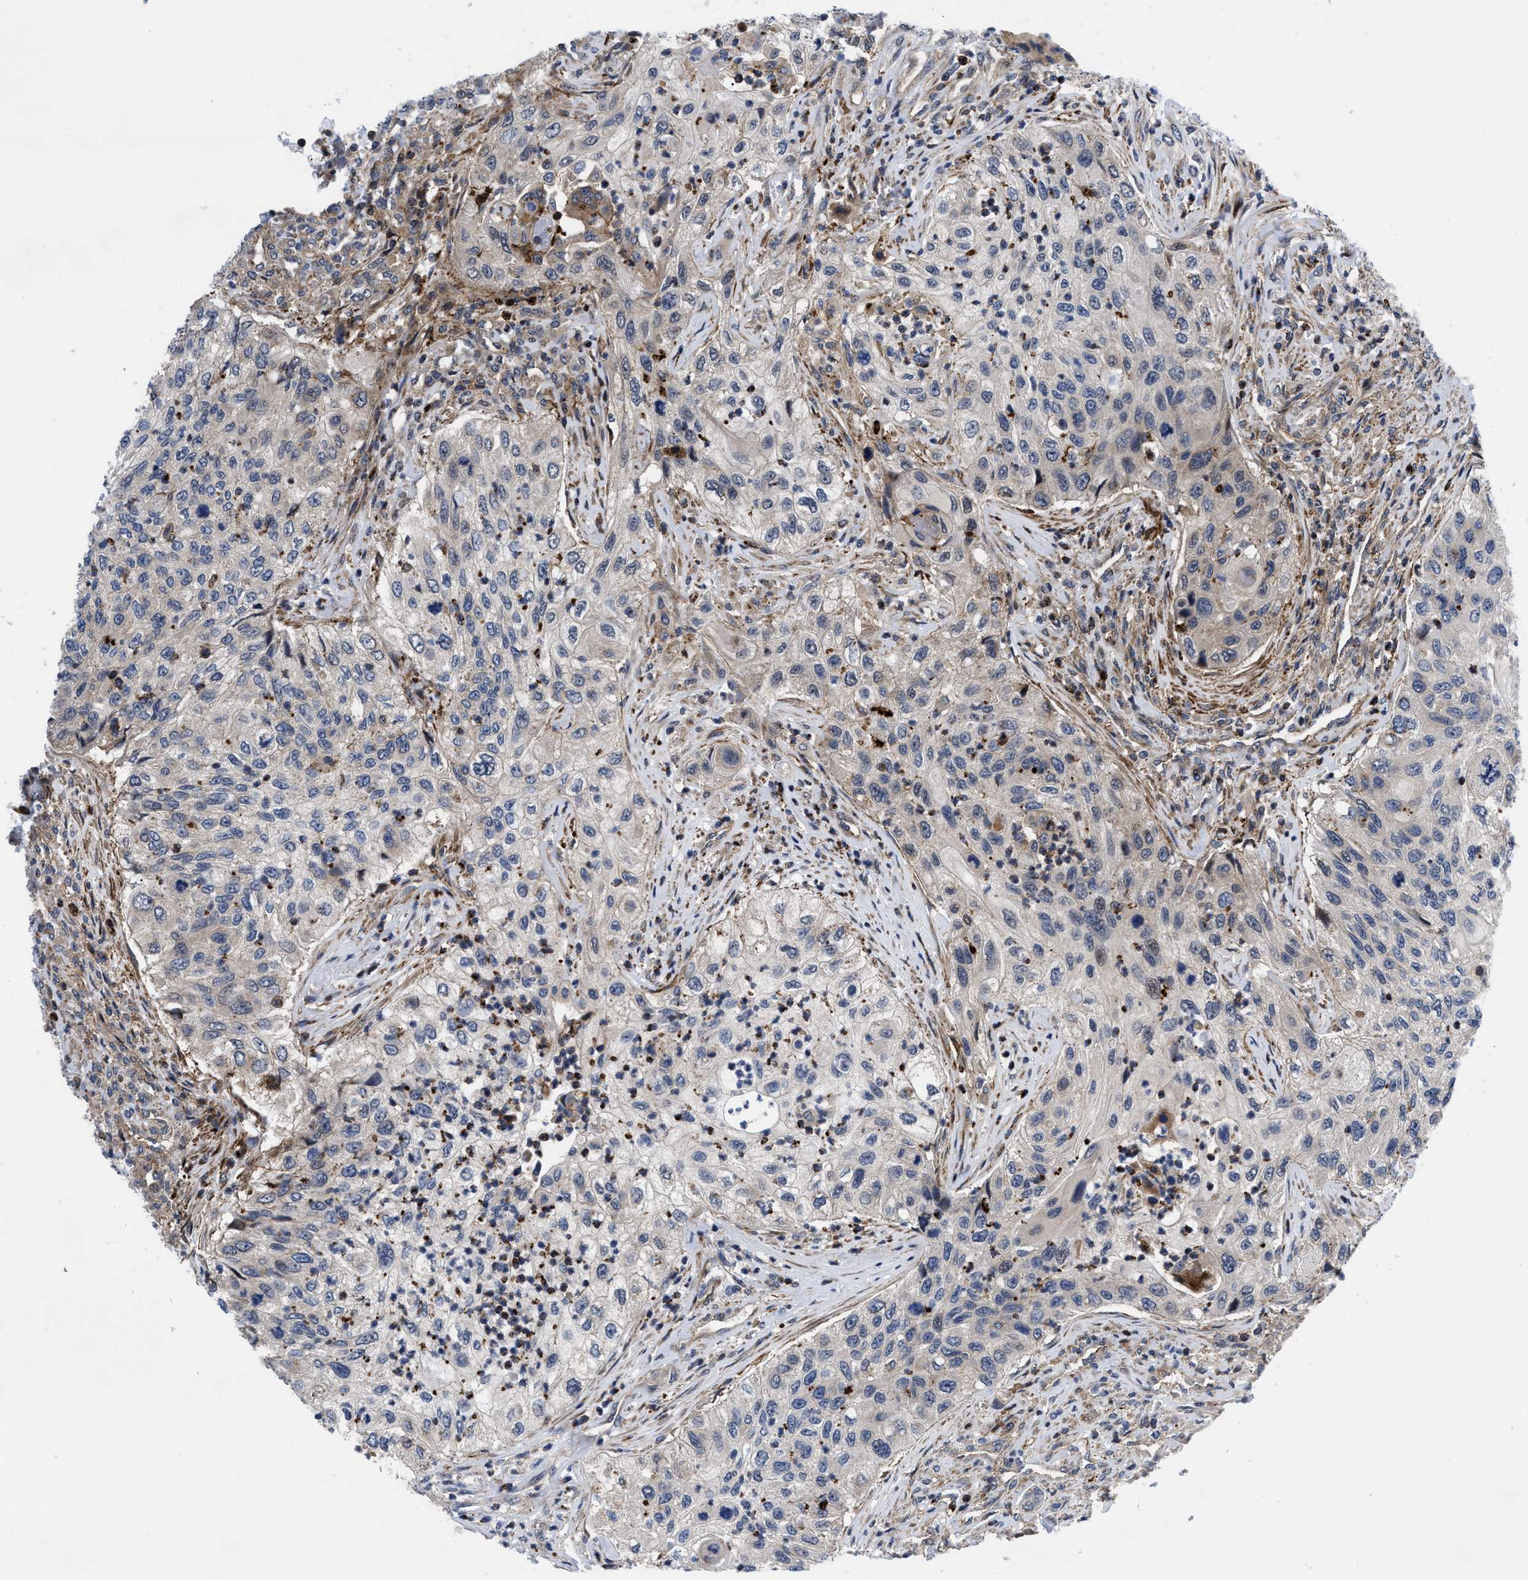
{"staining": {"intensity": "weak", "quantity": "<25%", "location": "cytoplasmic/membranous"}, "tissue": "urothelial cancer", "cell_type": "Tumor cells", "image_type": "cancer", "snomed": [{"axis": "morphology", "description": "Urothelial carcinoma, High grade"}, {"axis": "topography", "description": "Urinary bladder"}], "caption": "This is a histopathology image of immunohistochemistry staining of high-grade urothelial carcinoma, which shows no expression in tumor cells.", "gene": "SPAST", "patient": {"sex": "female", "age": 60}}